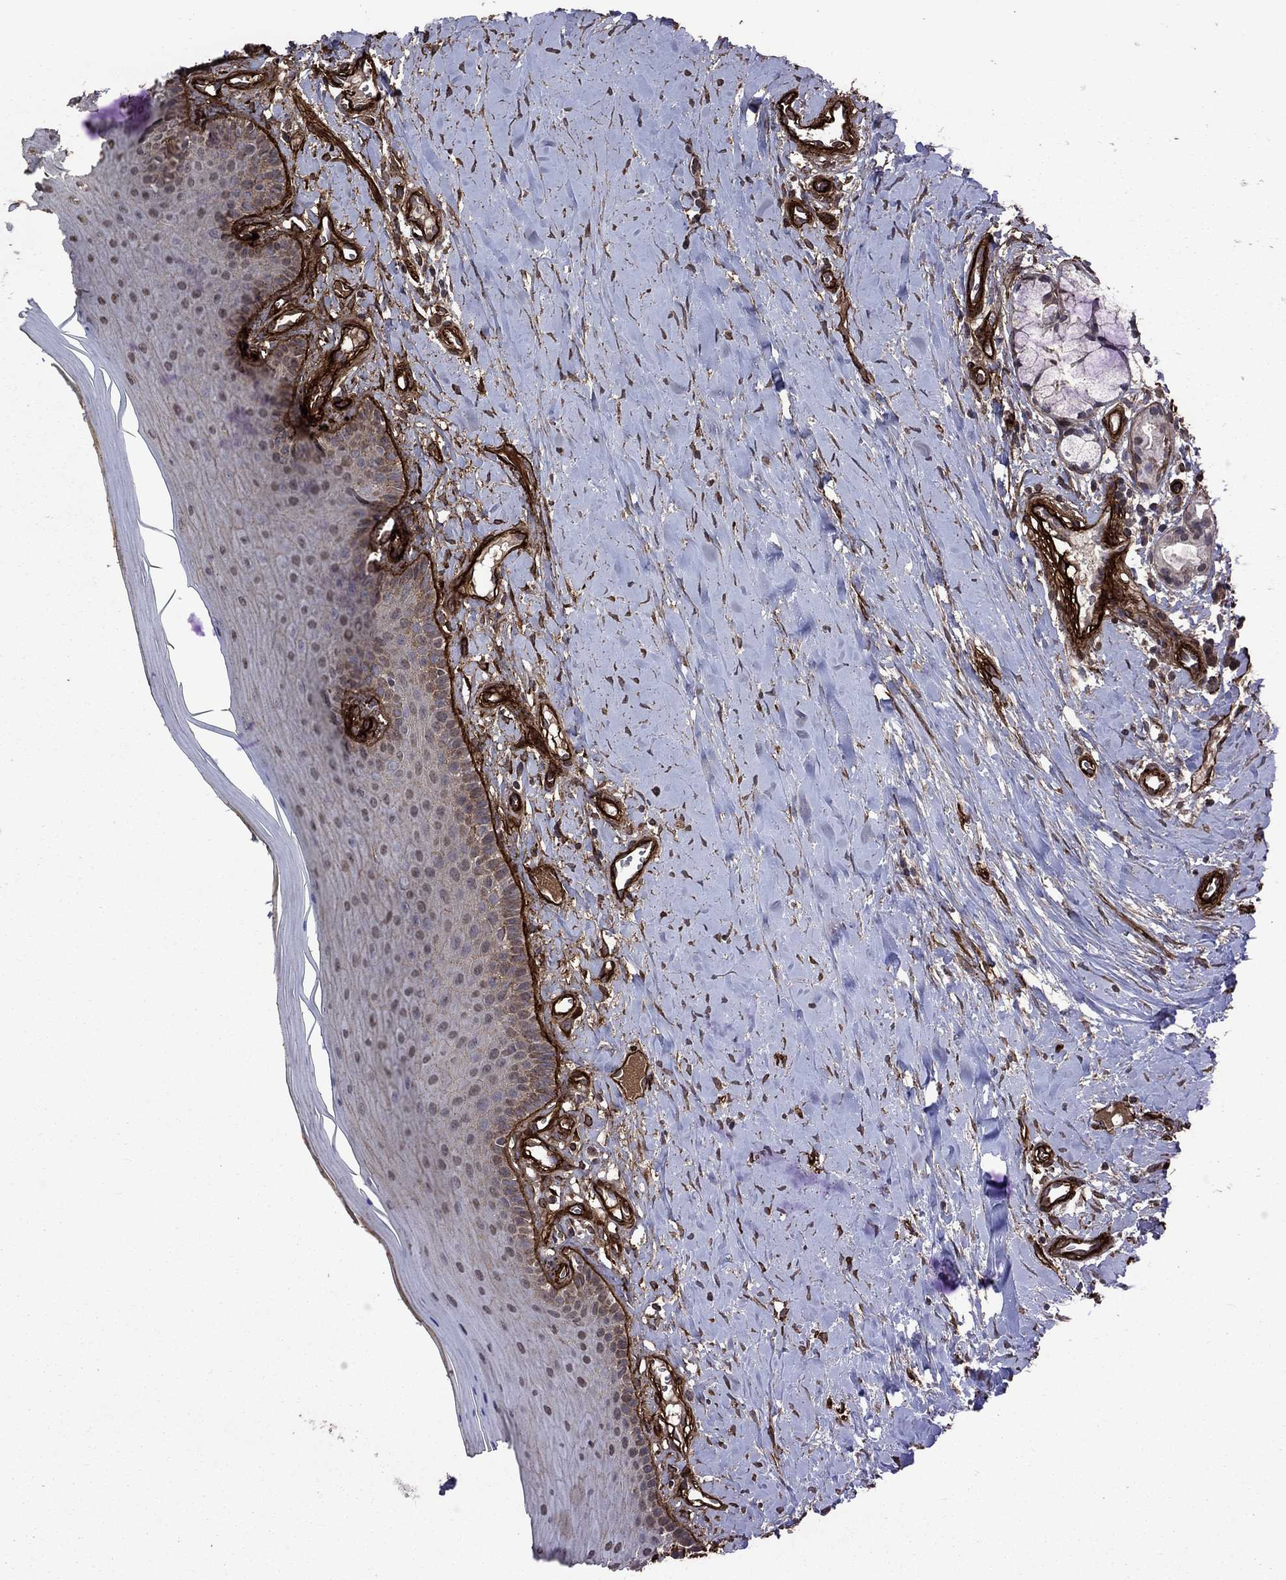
{"staining": {"intensity": "negative", "quantity": "none", "location": "none"}, "tissue": "oral mucosa", "cell_type": "Squamous epithelial cells", "image_type": "normal", "snomed": [{"axis": "morphology", "description": "Normal tissue, NOS"}, {"axis": "topography", "description": "Oral tissue"}], "caption": "IHC image of normal oral mucosa: oral mucosa stained with DAB (3,3'-diaminobenzidine) shows no significant protein expression in squamous epithelial cells. (Immunohistochemistry (ihc), brightfield microscopy, high magnification).", "gene": "COL18A1", "patient": {"sex": "female", "age": 43}}